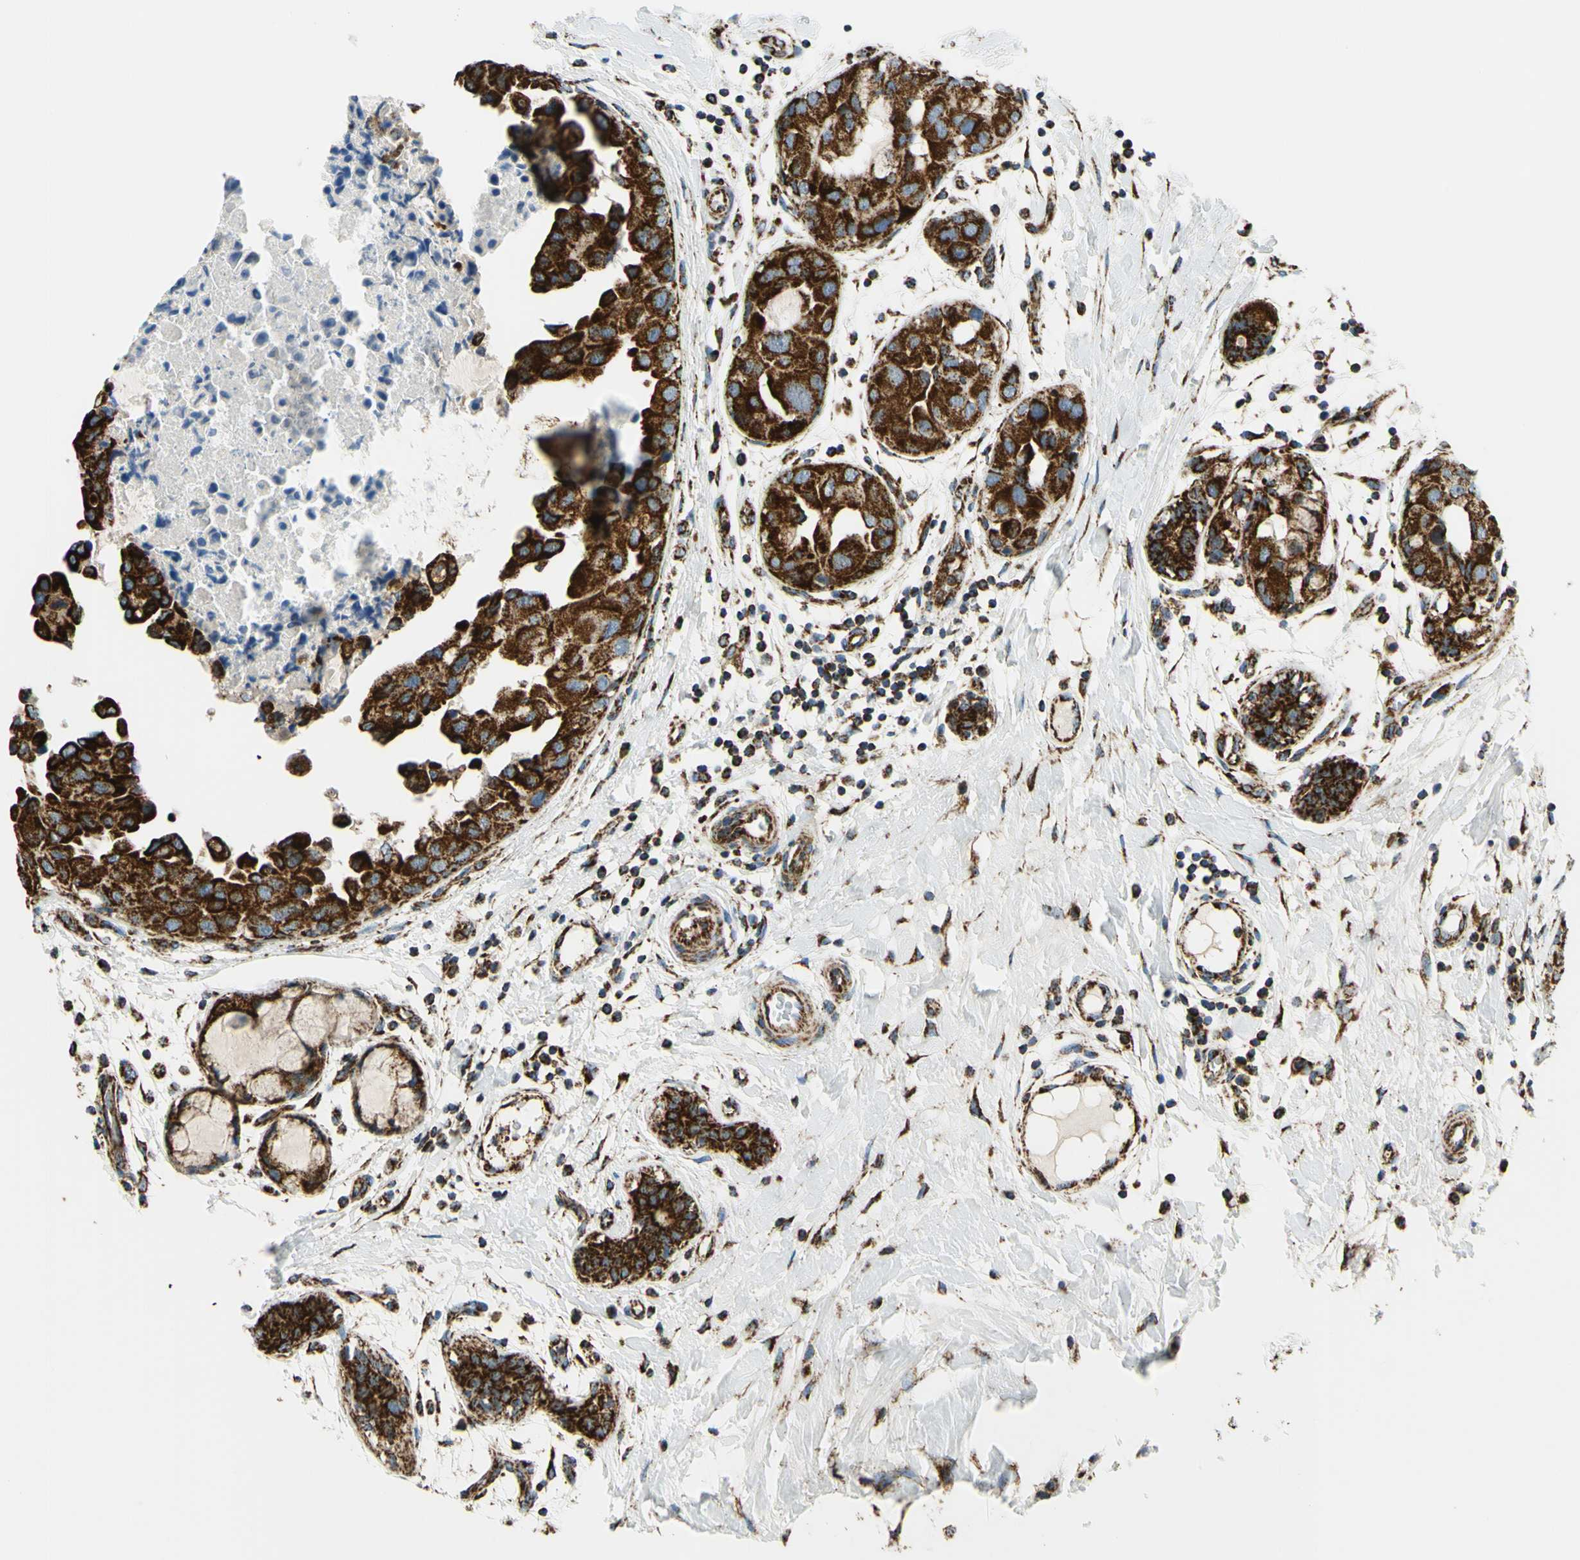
{"staining": {"intensity": "strong", "quantity": ">75%", "location": "cytoplasmic/membranous"}, "tissue": "breast cancer", "cell_type": "Tumor cells", "image_type": "cancer", "snomed": [{"axis": "morphology", "description": "Duct carcinoma"}, {"axis": "topography", "description": "Breast"}], "caption": "Strong cytoplasmic/membranous expression for a protein is appreciated in approximately >75% of tumor cells of breast invasive ductal carcinoma using immunohistochemistry (IHC).", "gene": "MAVS", "patient": {"sex": "female", "age": 40}}